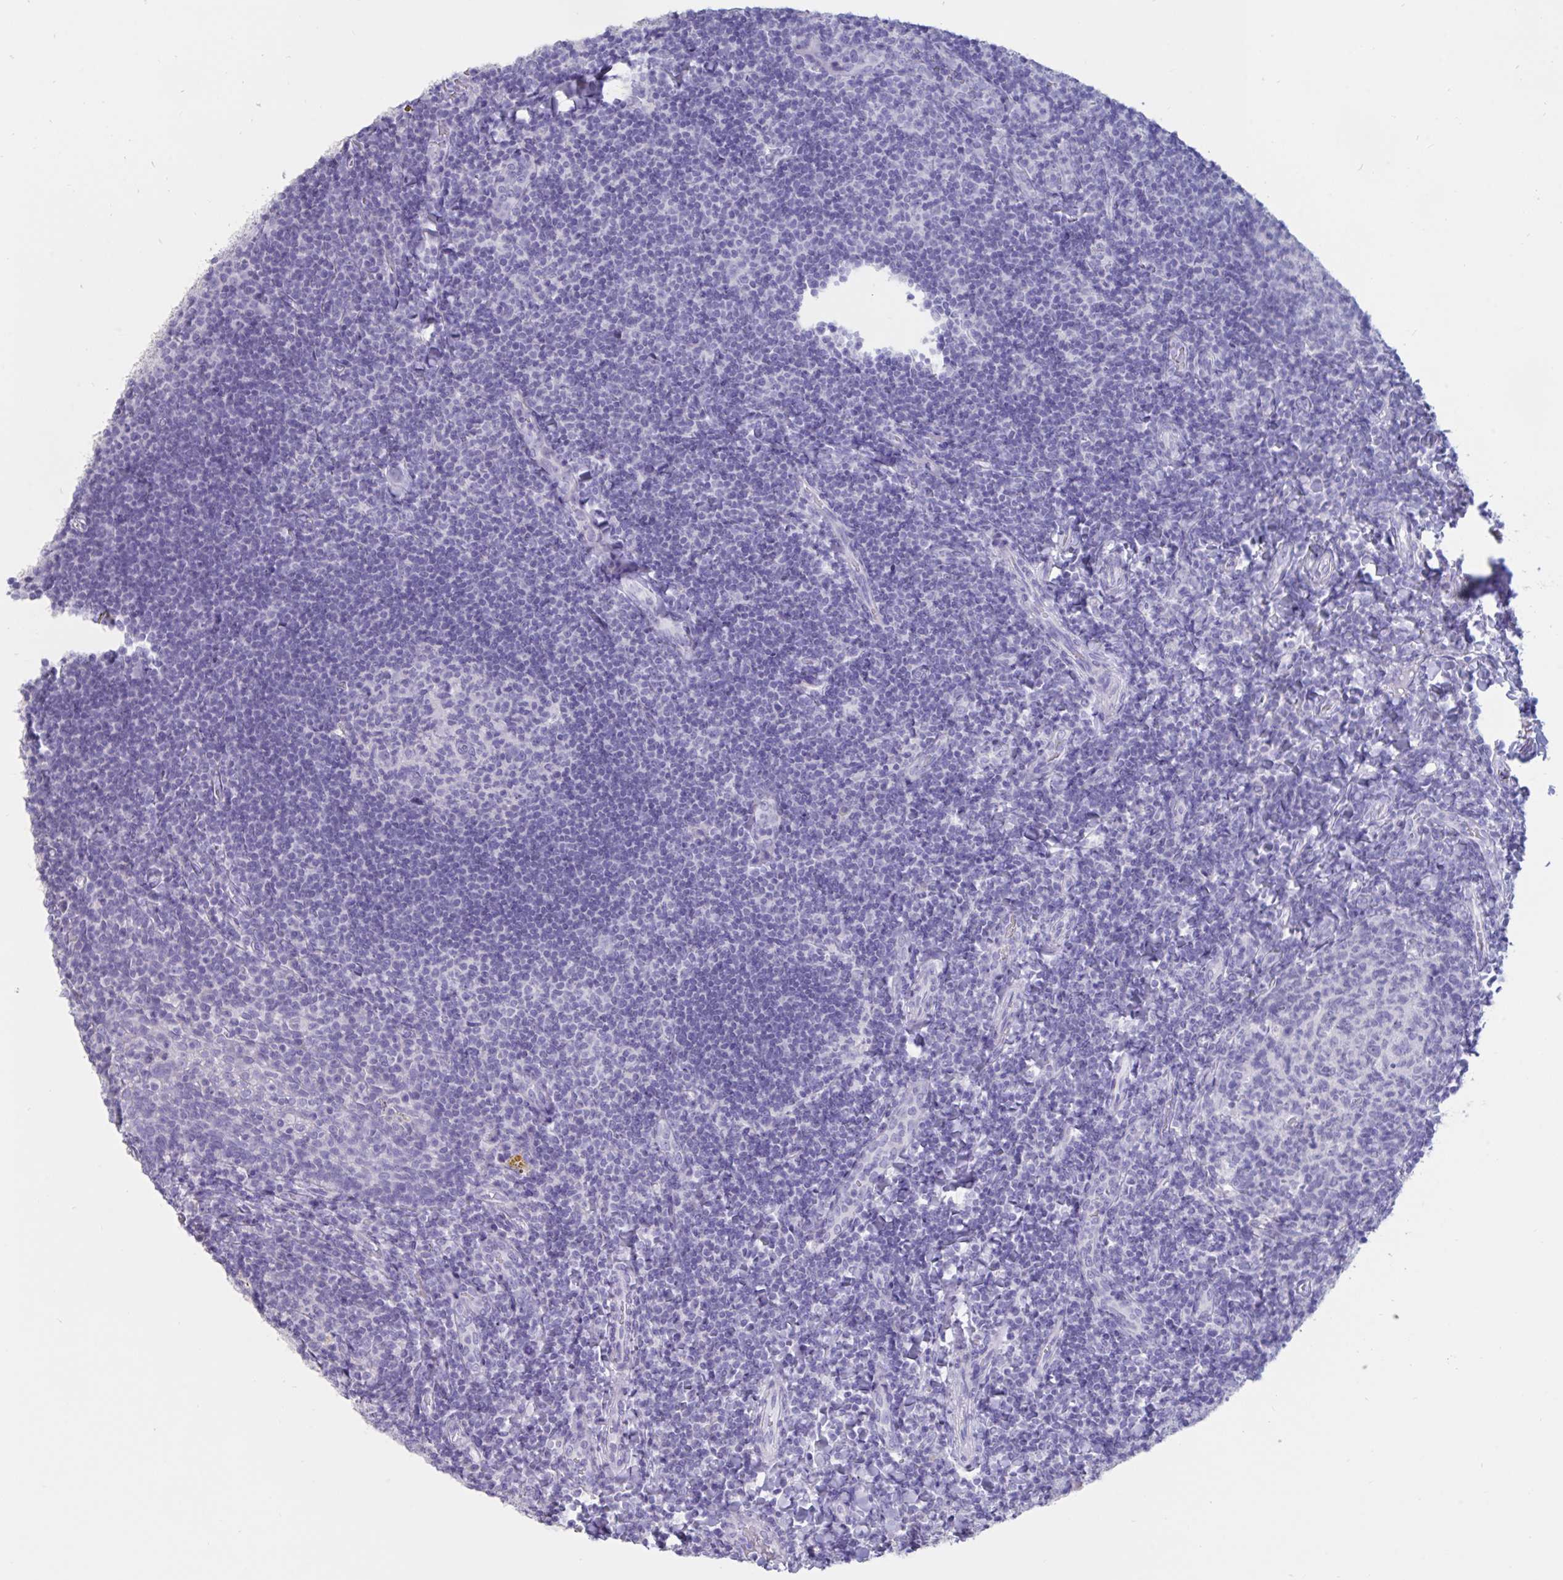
{"staining": {"intensity": "negative", "quantity": "none", "location": "none"}, "tissue": "tonsil", "cell_type": "Germinal center cells", "image_type": "normal", "snomed": [{"axis": "morphology", "description": "Normal tissue, NOS"}, {"axis": "topography", "description": "Tonsil"}], "caption": "A photomicrograph of tonsil stained for a protein displays no brown staining in germinal center cells.", "gene": "TNNC1", "patient": {"sex": "female", "age": 10}}